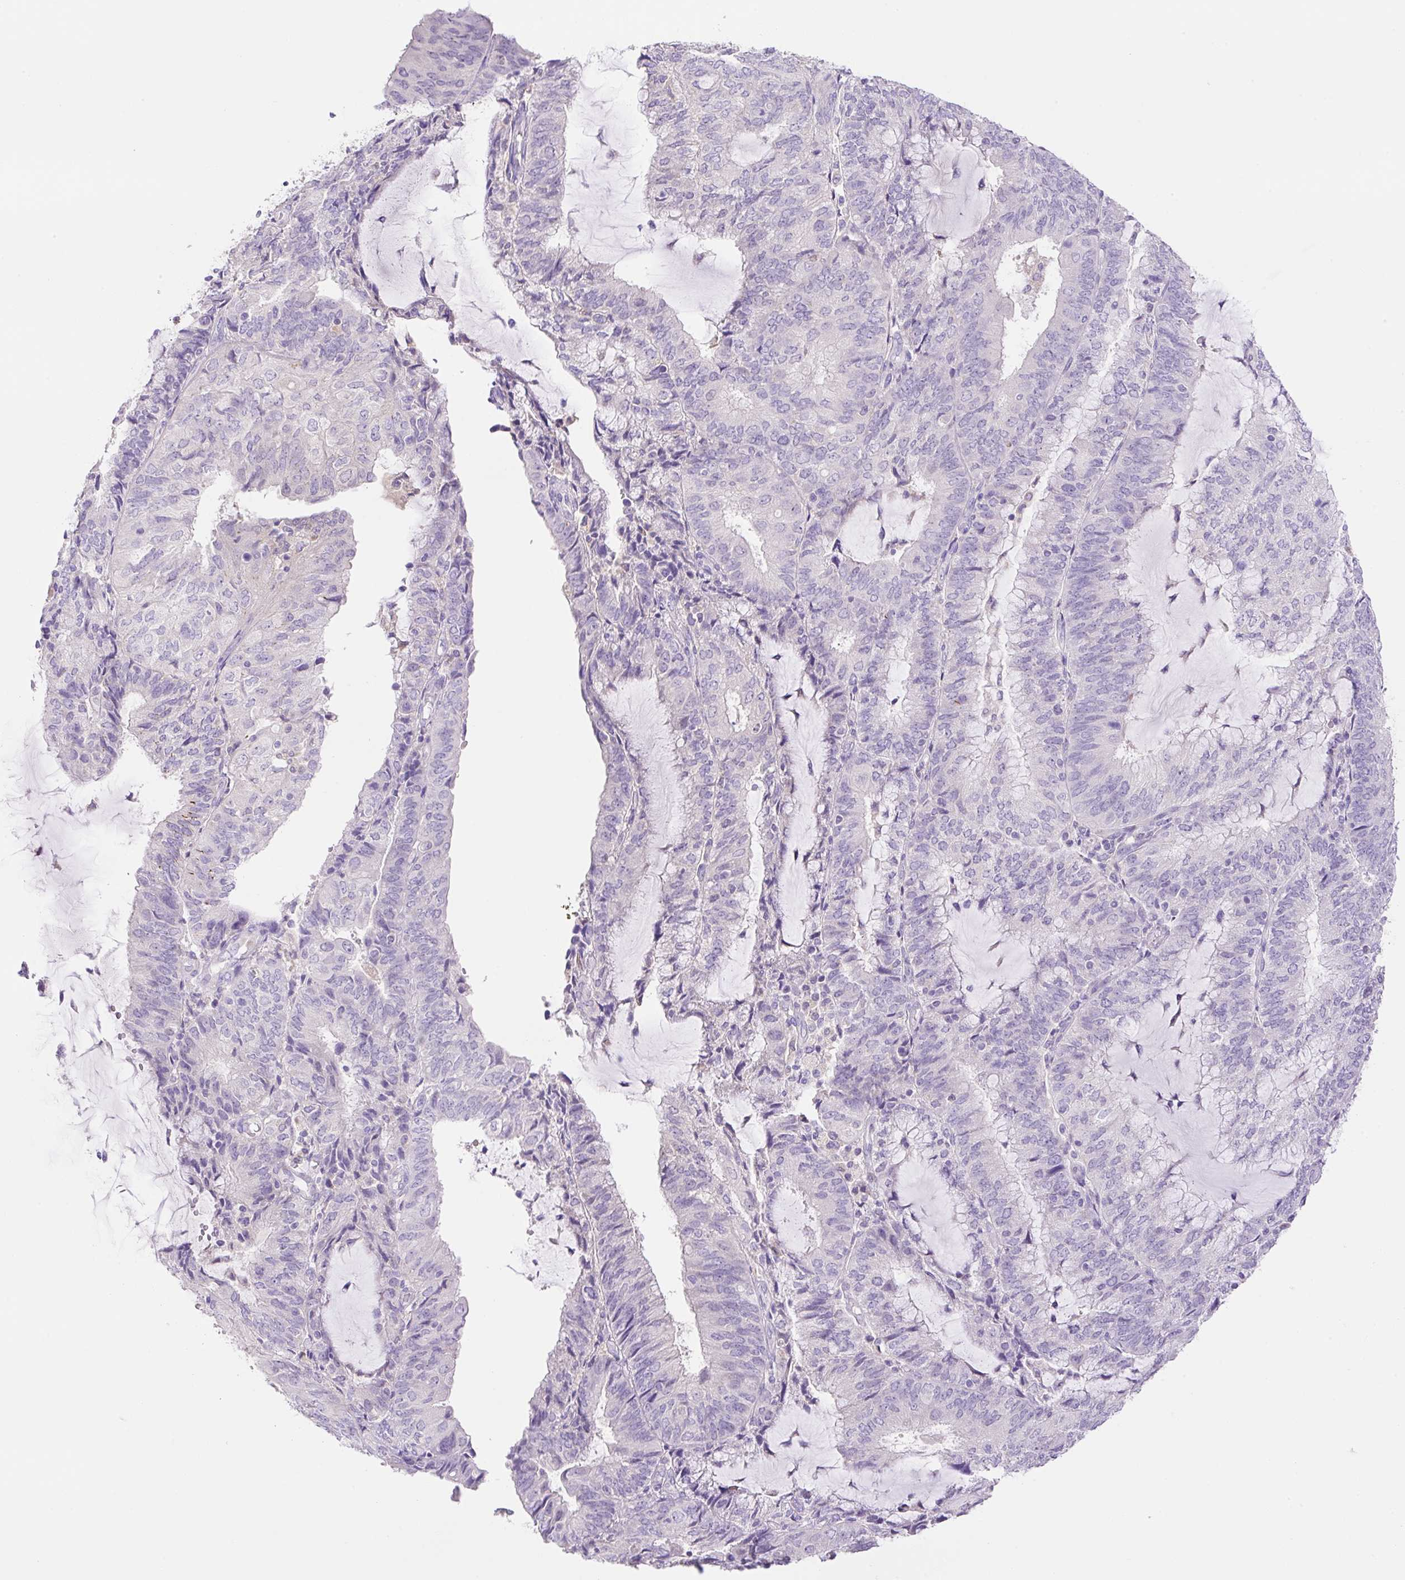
{"staining": {"intensity": "negative", "quantity": "none", "location": "none"}, "tissue": "endometrial cancer", "cell_type": "Tumor cells", "image_type": "cancer", "snomed": [{"axis": "morphology", "description": "Adenocarcinoma, NOS"}, {"axis": "topography", "description": "Endometrium"}], "caption": "Immunohistochemistry (IHC) image of human endometrial cancer (adenocarcinoma) stained for a protein (brown), which exhibits no expression in tumor cells.", "gene": "NDST3", "patient": {"sex": "female", "age": 81}}